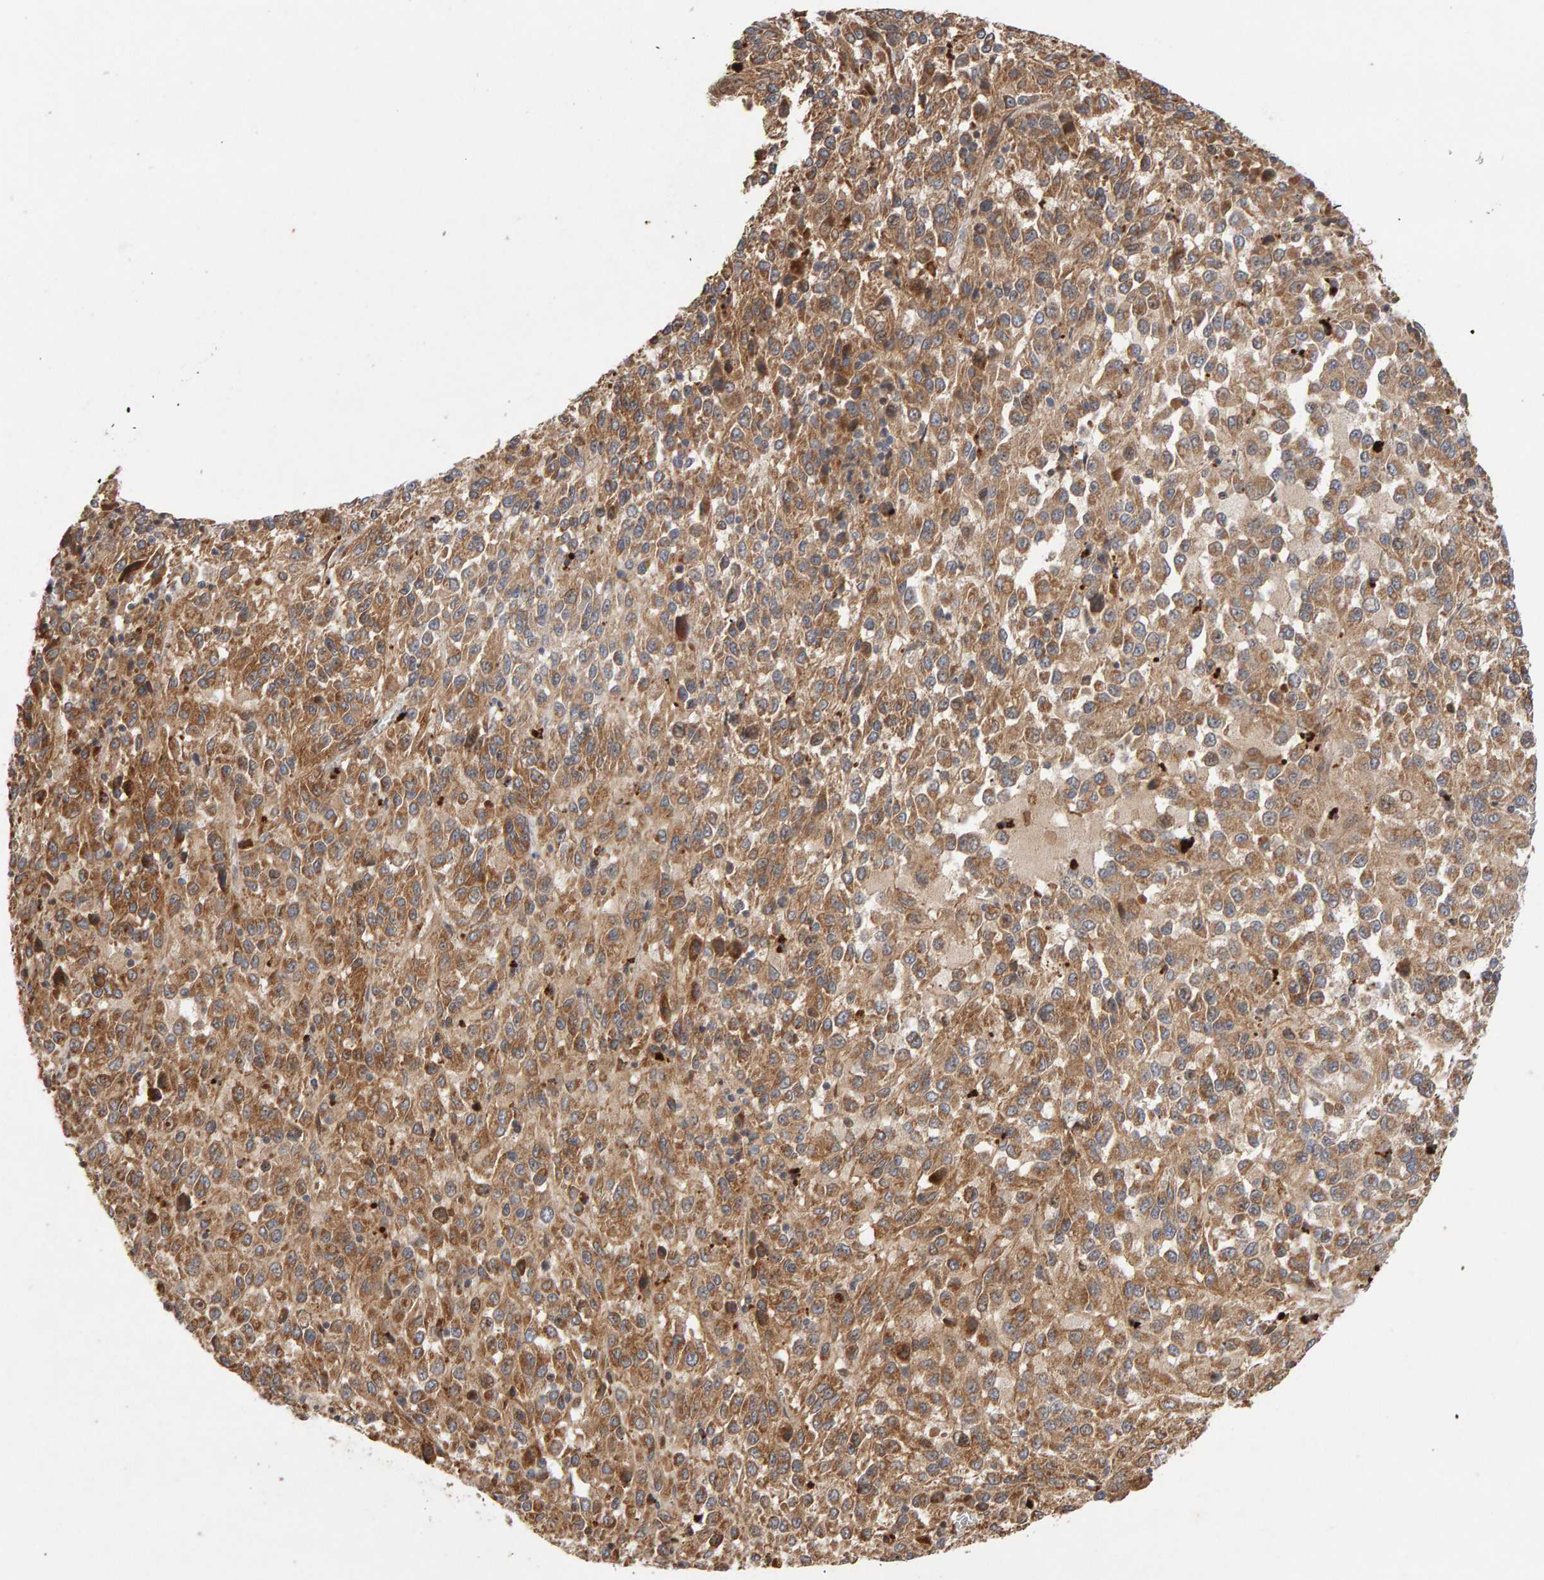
{"staining": {"intensity": "moderate", "quantity": ">75%", "location": "cytoplasmic/membranous"}, "tissue": "melanoma", "cell_type": "Tumor cells", "image_type": "cancer", "snomed": [{"axis": "morphology", "description": "Malignant melanoma, Metastatic site"}, {"axis": "topography", "description": "Lung"}], "caption": "Brown immunohistochemical staining in human melanoma shows moderate cytoplasmic/membranous positivity in about >75% of tumor cells.", "gene": "LZTS1", "patient": {"sex": "male", "age": 64}}